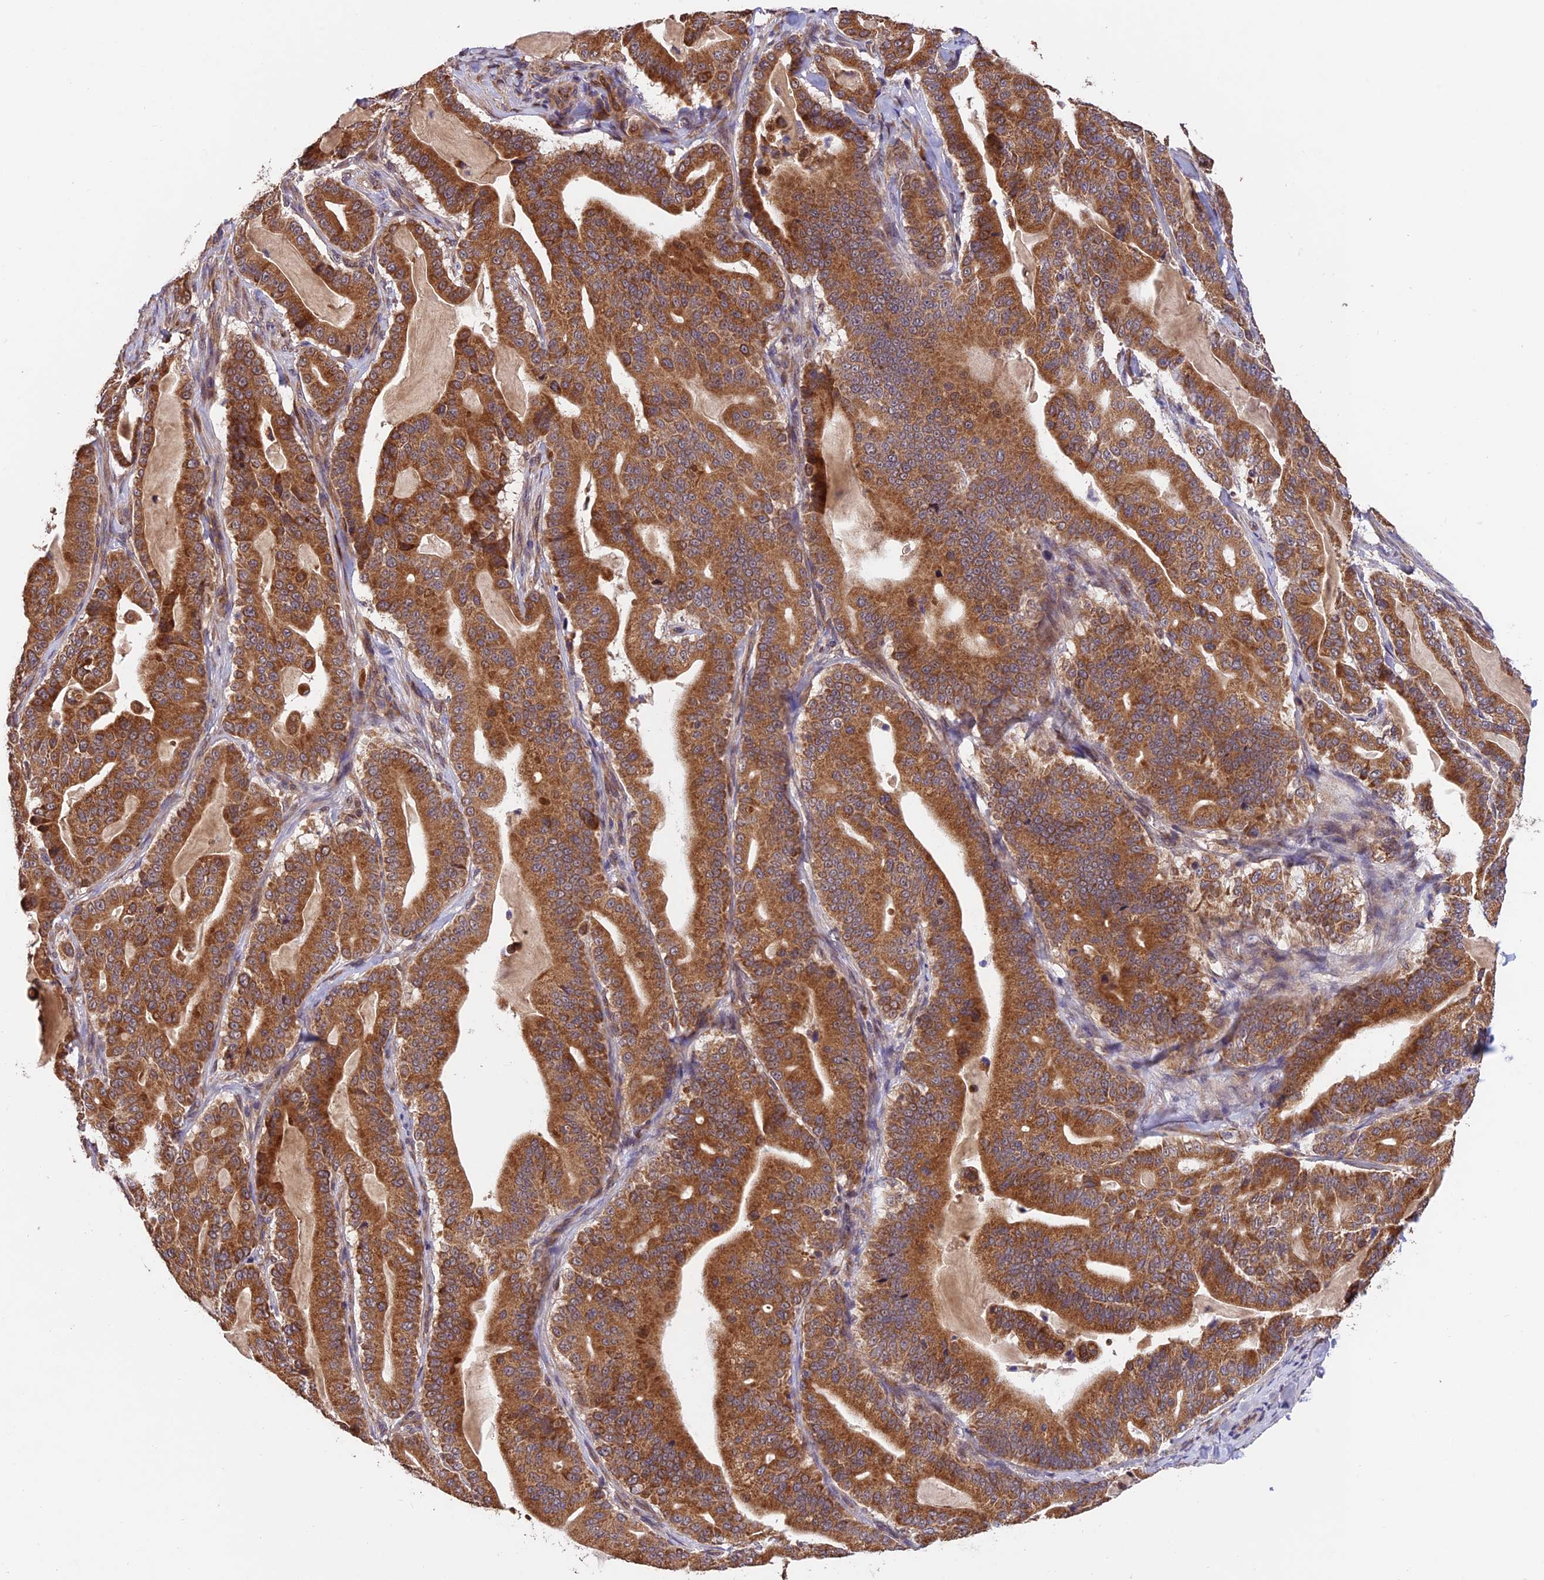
{"staining": {"intensity": "strong", "quantity": ">75%", "location": "cytoplasmic/membranous"}, "tissue": "pancreatic cancer", "cell_type": "Tumor cells", "image_type": "cancer", "snomed": [{"axis": "morphology", "description": "Adenocarcinoma, NOS"}, {"axis": "topography", "description": "Pancreas"}], "caption": "IHC micrograph of neoplastic tissue: pancreatic cancer stained using immunohistochemistry (IHC) demonstrates high levels of strong protein expression localized specifically in the cytoplasmic/membranous of tumor cells, appearing as a cytoplasmic/membranous brown color.", "gene": "MNS1", "patient": {"sex": "male", "age": 63}}